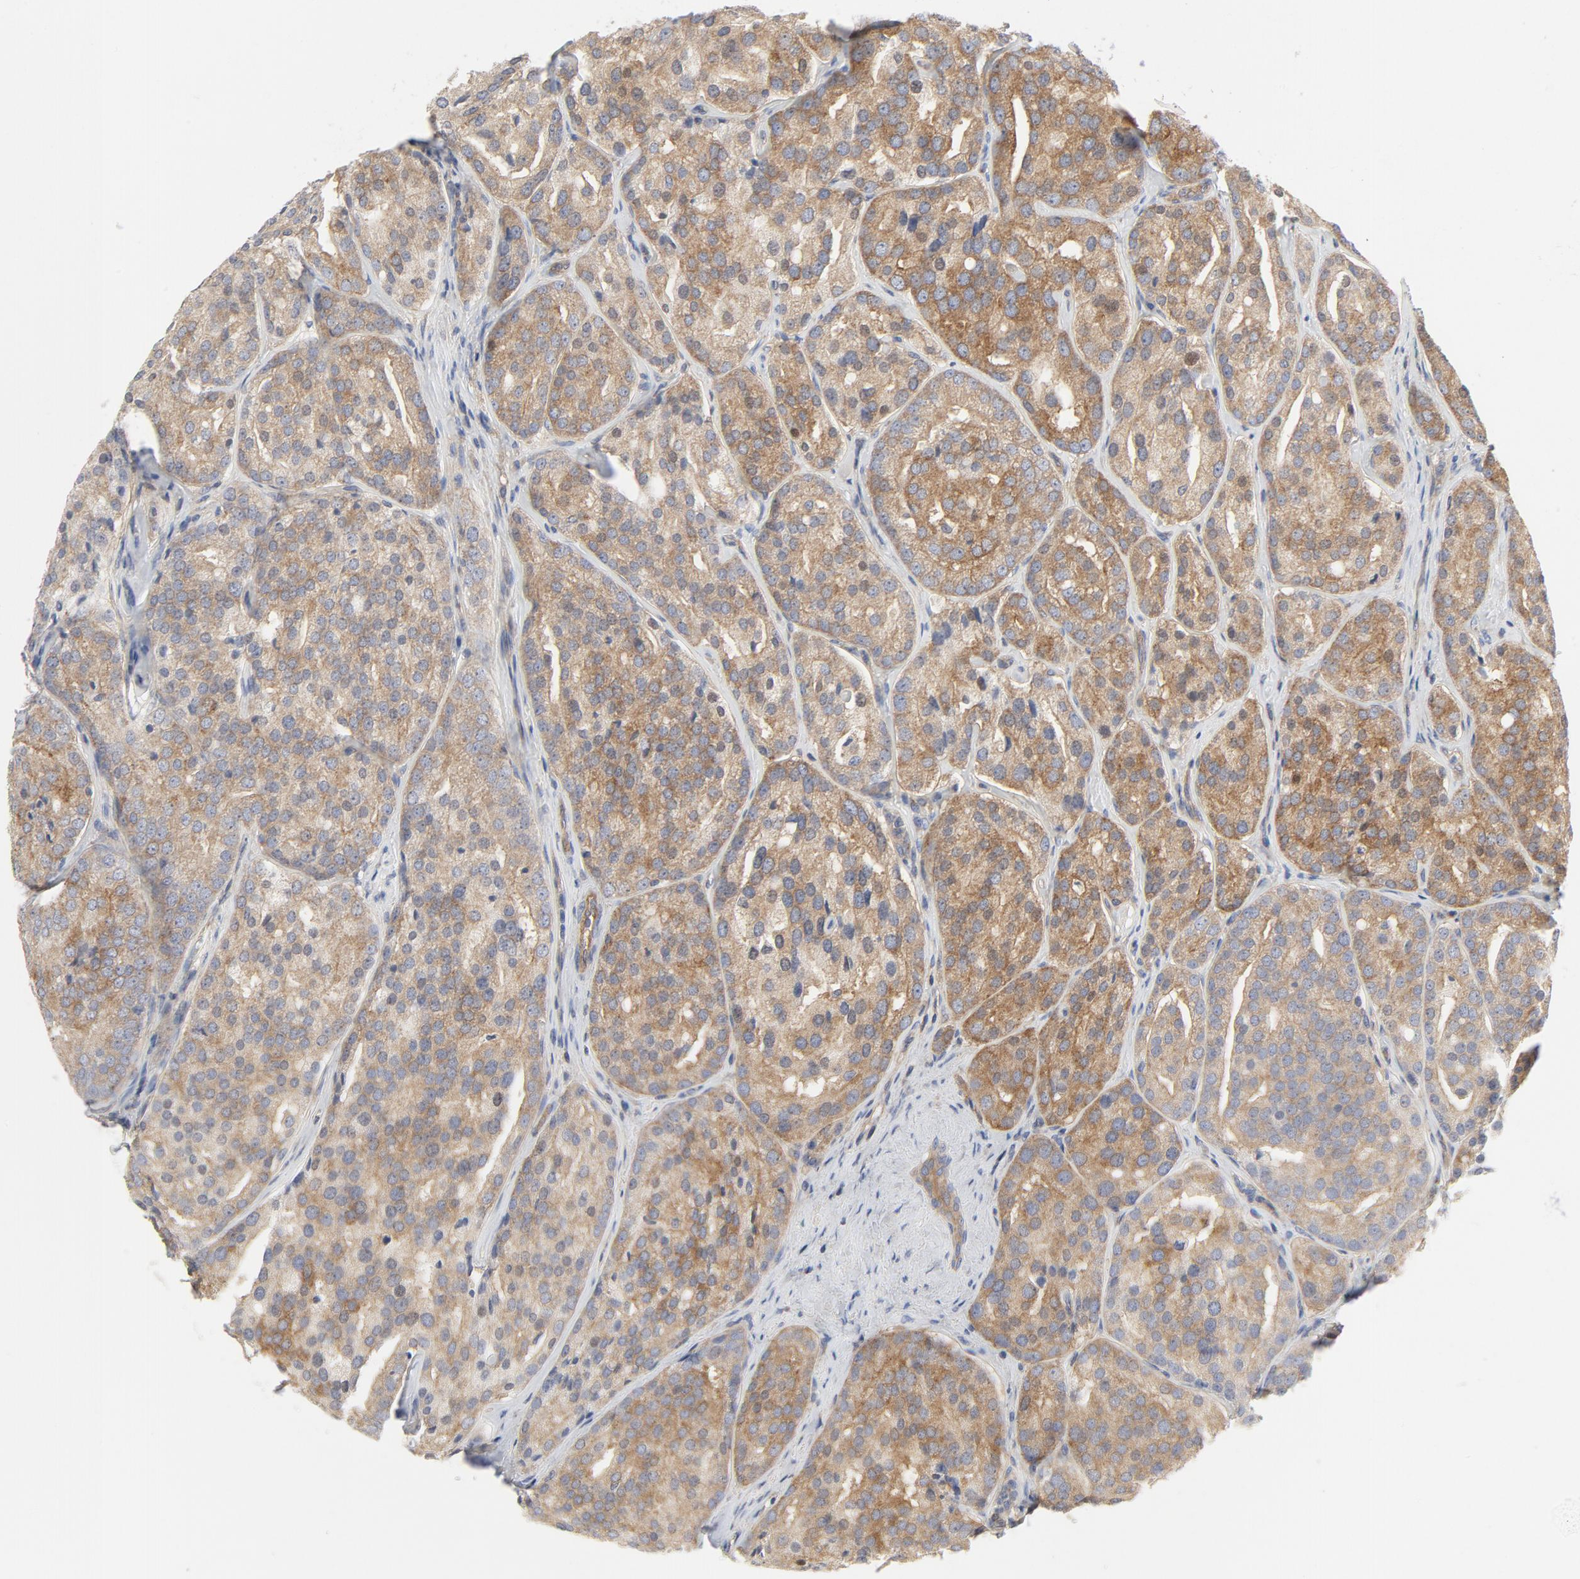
{"staining": {"intensity": "moderate", "quantity": ">75%", "location": "cytoplasmic/membranous"}, "tissue": "prostate cancer", "cell_type": "Tumor cells", "image_type": "cancer", "snomed": [{"axis": "morphology", "description": "Adenocarcinoma, High grade"}, {"axis": "topography", "description": "Prostate"}], "caption": "Protein staining of high-grade adenocarcinoma (prostate) tissue exhibits moderate cytoplasmic/membranous positivity in about >75% of tumor cells. (DAB (3,3'-diaminobenzidine) IHC with brightfield microscopy, high magnification).", "gene": "RABEP1", "patient": {"sex": "male", "age": 64}}